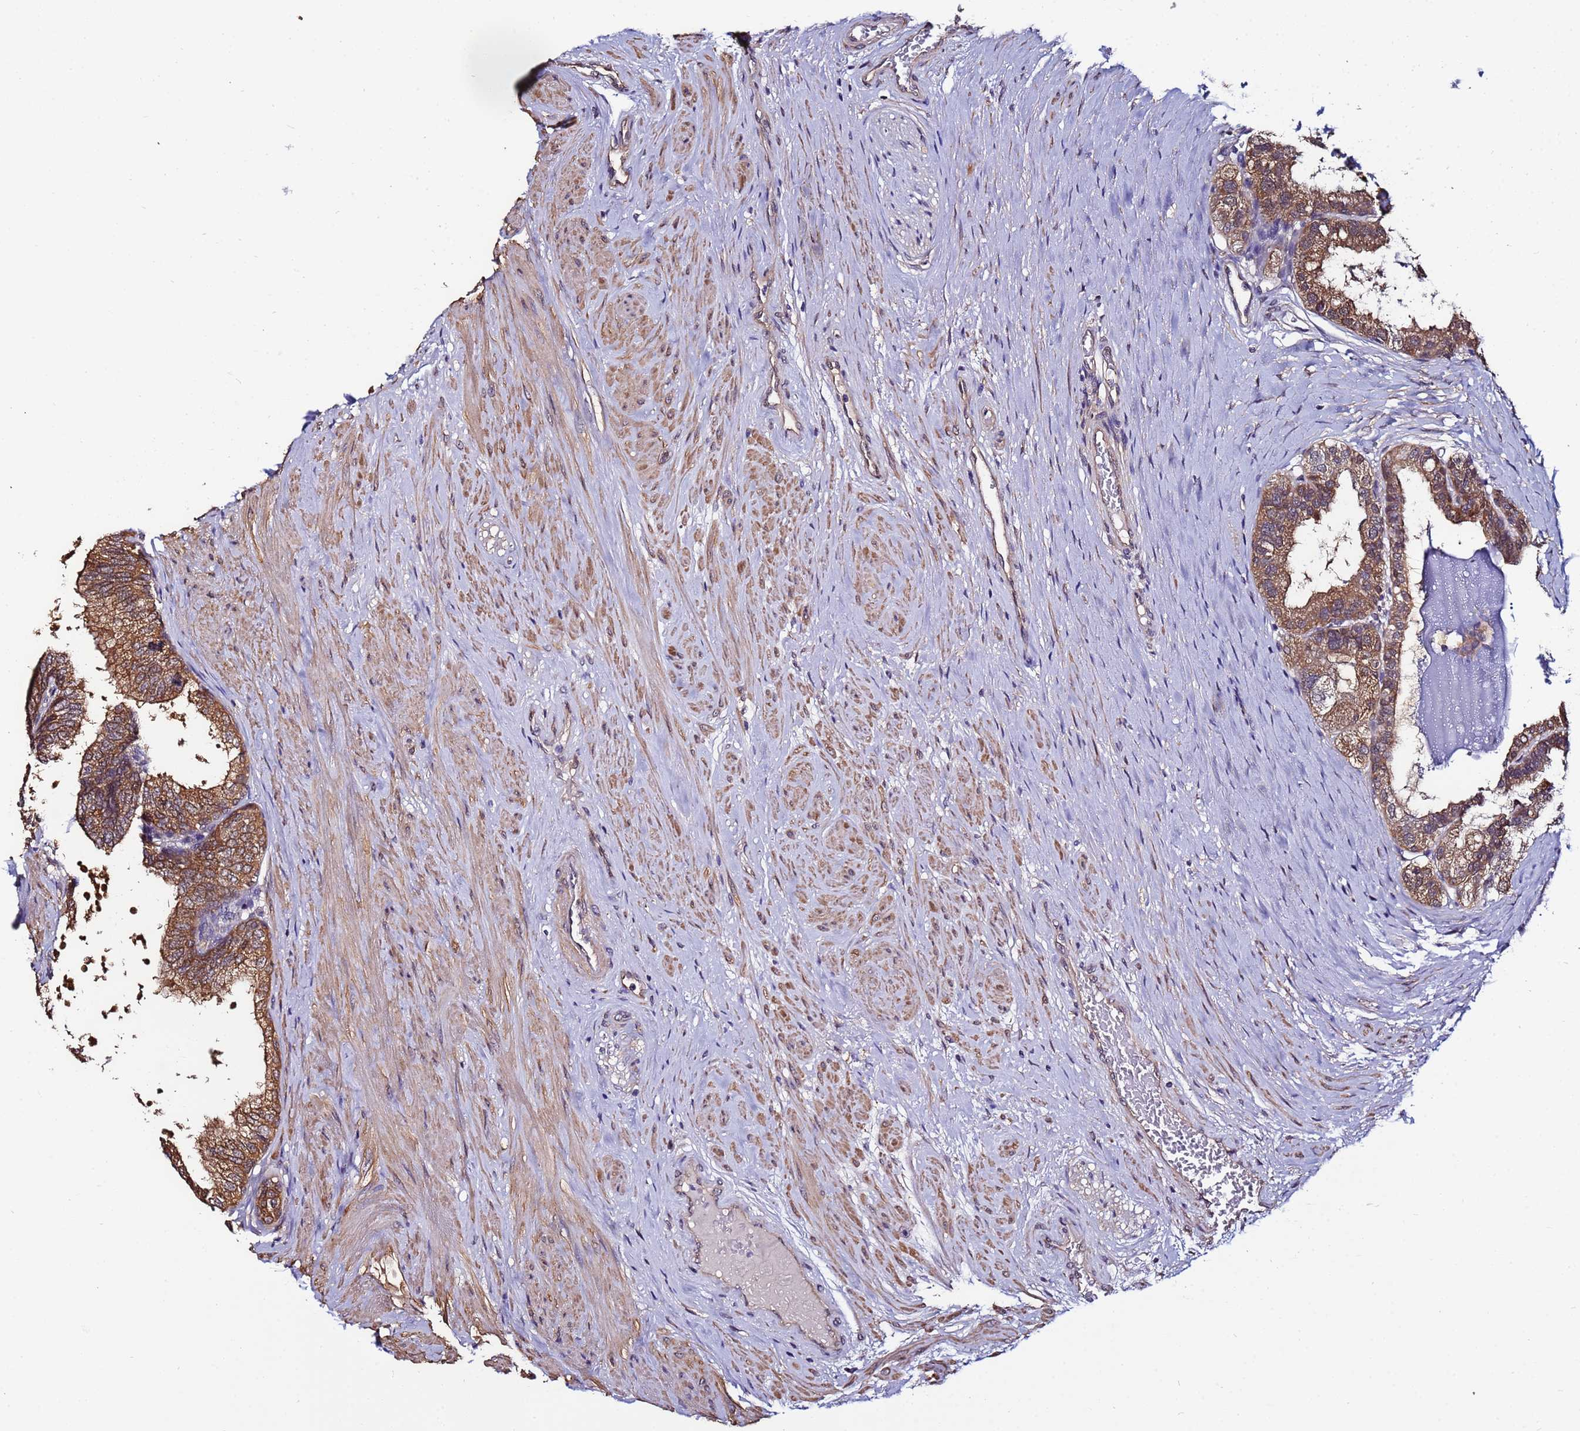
{"staining": {"intensity": "moderate", "quantity": ">75%", "location": "cytoplasmic/membranous"}, "tissue": "prostate", "cell_type": "Glandular cells", "image_type": "normal", "snomed": [{"axis": "morphology", "description": "Normal tissue, NOS"}, {"axis": "topography", "description": "Prostate"}], "caption": "Protein expression analysis of unremarkable human prostate reveals moderate cytoplasmic/membranous expression in approximately >75% of glandular cells.", "gene": "NAXE", "patient": {"sex": "male", "age": 60}}